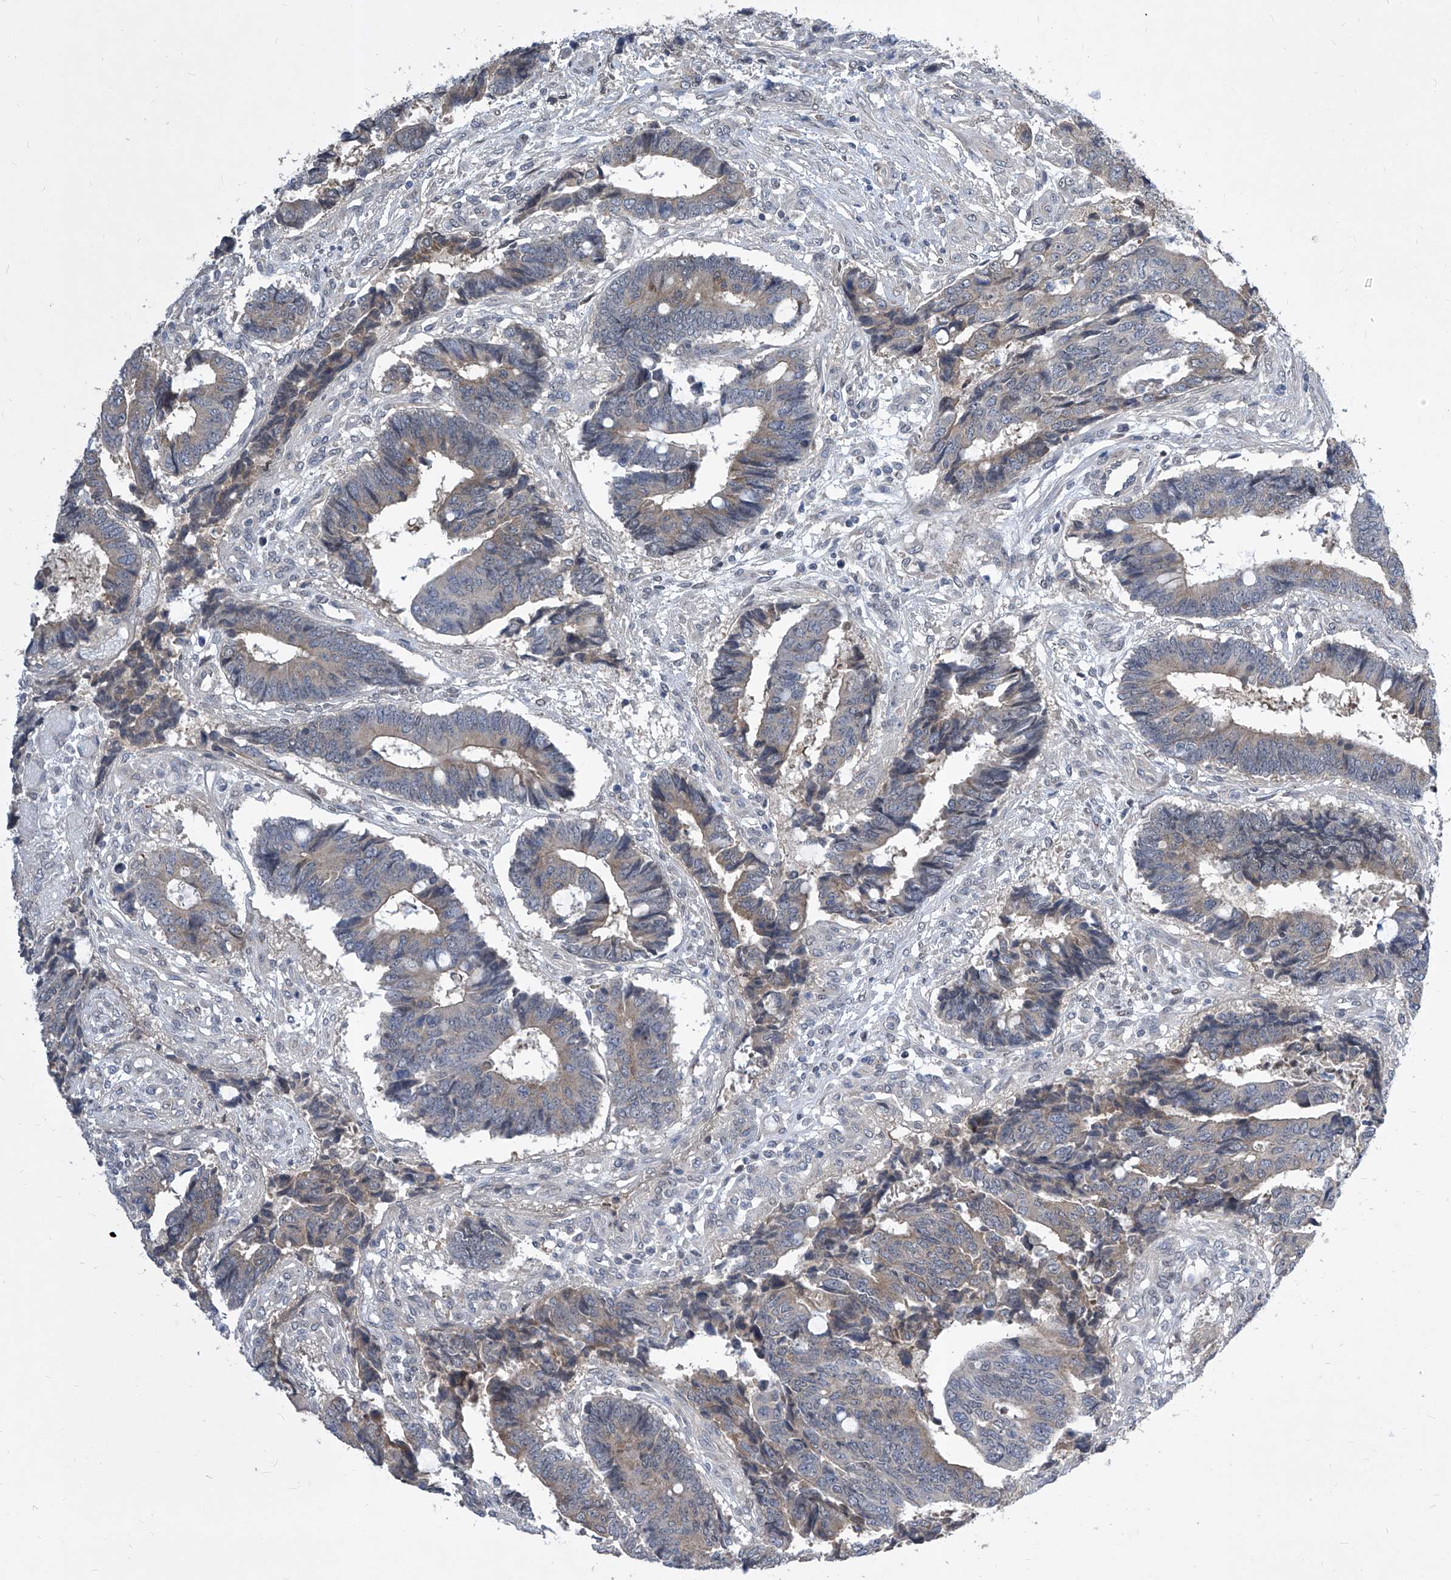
{"staining": {"intensity": "weak", "quantity": "<25%", "location": "cytoplasmic/membranous"}, "tissue": "colorectal cancer", "cell_type": "Tumor cells", "image_type": "cancer", "snomed": [{"axis": "morphology", "description": "Adenocarcinoma, NOS"}, {"axis": "topography", "description": "Rectum"}], "caption": "A photomicrograph of human colorectal adenocarcinoma is negative for staining in tumor cells.", "gene": "CETN2", "patient": {"sex": "male", "age": 84}}